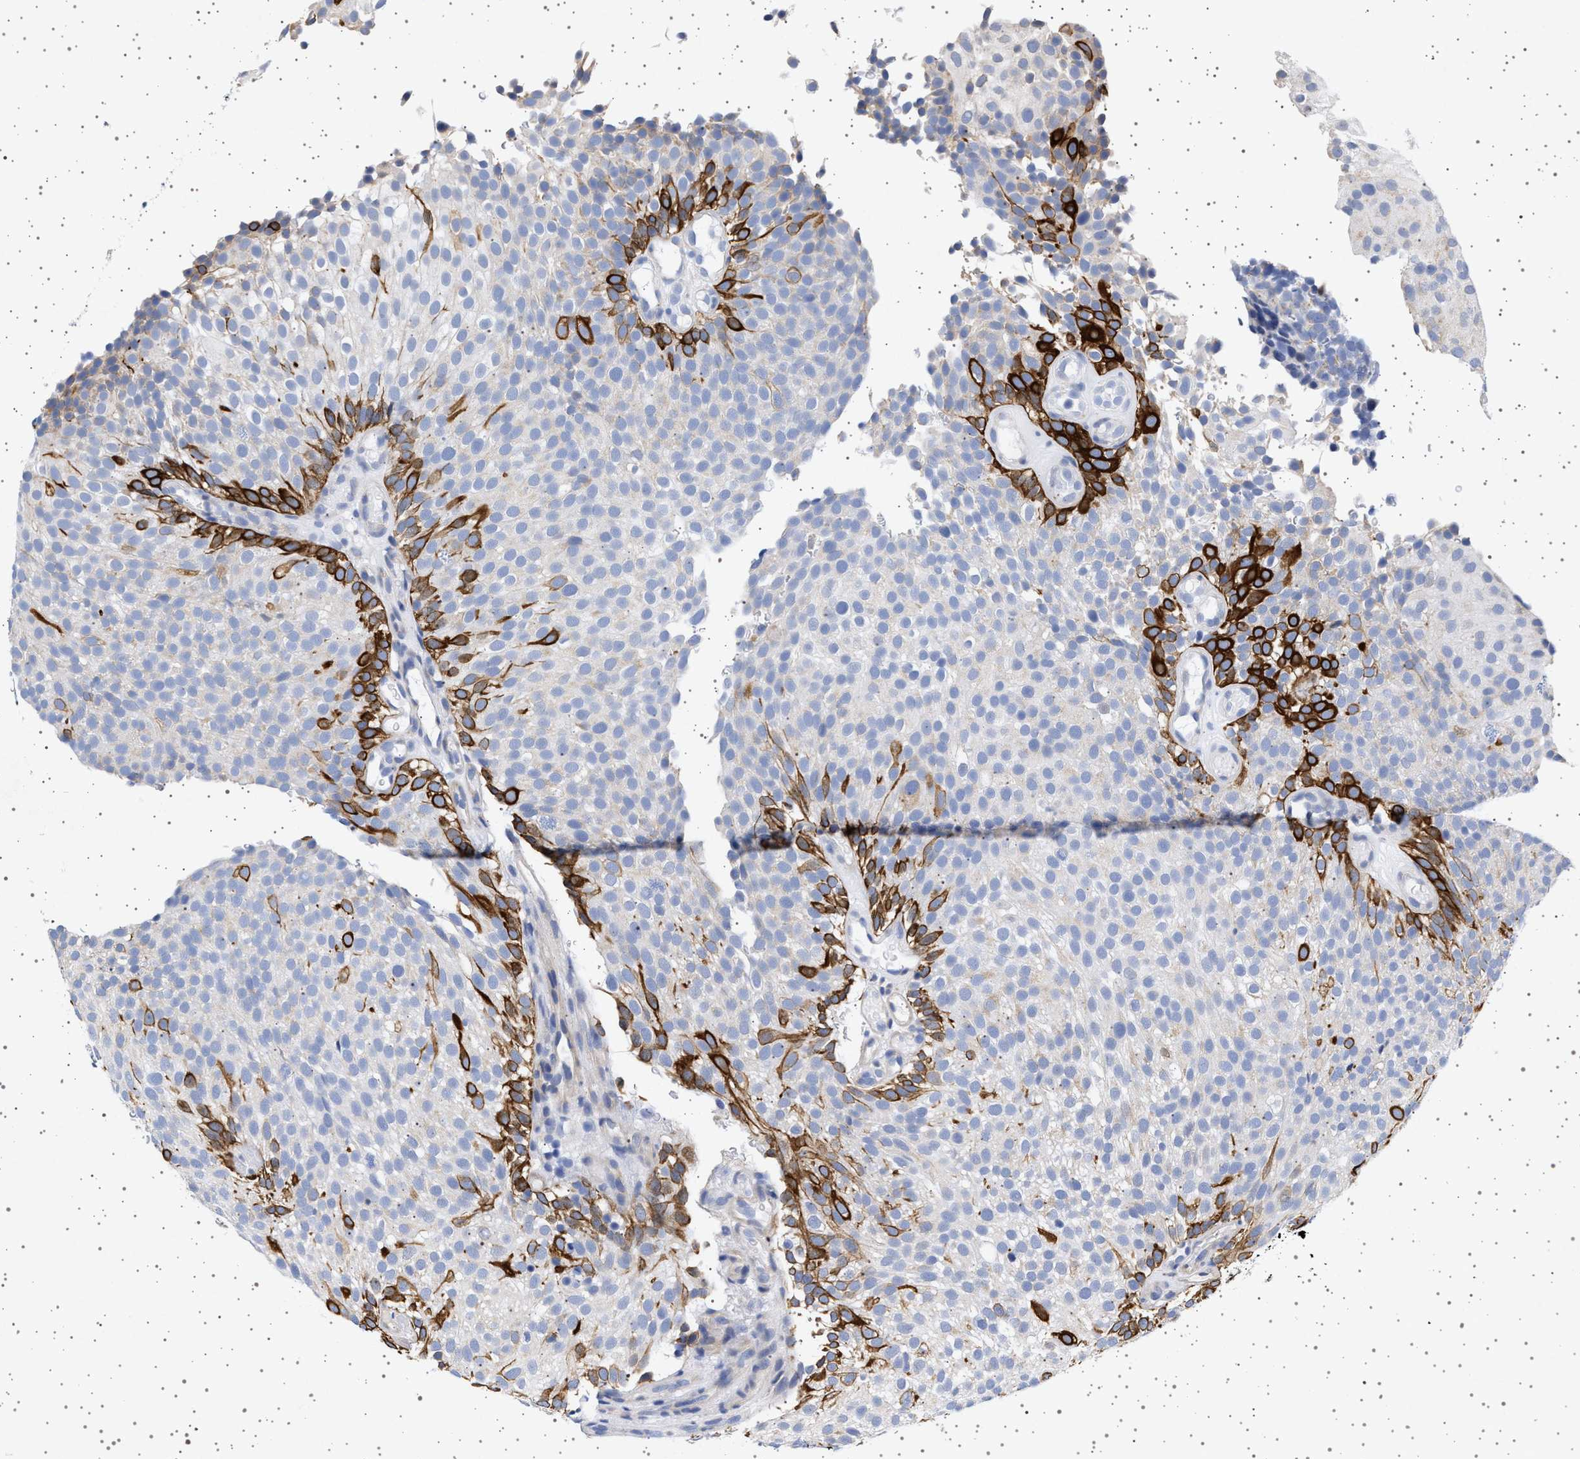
{"staining": {"intensity": "strong", "quantity": "<25%", "location": "cytoplasmic/membranous"}, "tissue": "urothelial cancer", "cell_type": "Tumor cells", "image_type": "cancer", "snomed": [{"axis": "morphology", "description": "Urothelial carcinoma, Low grade"}, {"axis": "topography", "description": "Urinary bladder"}], "caption": "The immunohistochemical stain shows strong cytoplasmic/membranous positivity in tumor cells of urothelial carcinoma (low-grade) tissue.", "gene": "TRMT10B", "patient": {"sex": "male", "age": 78}}